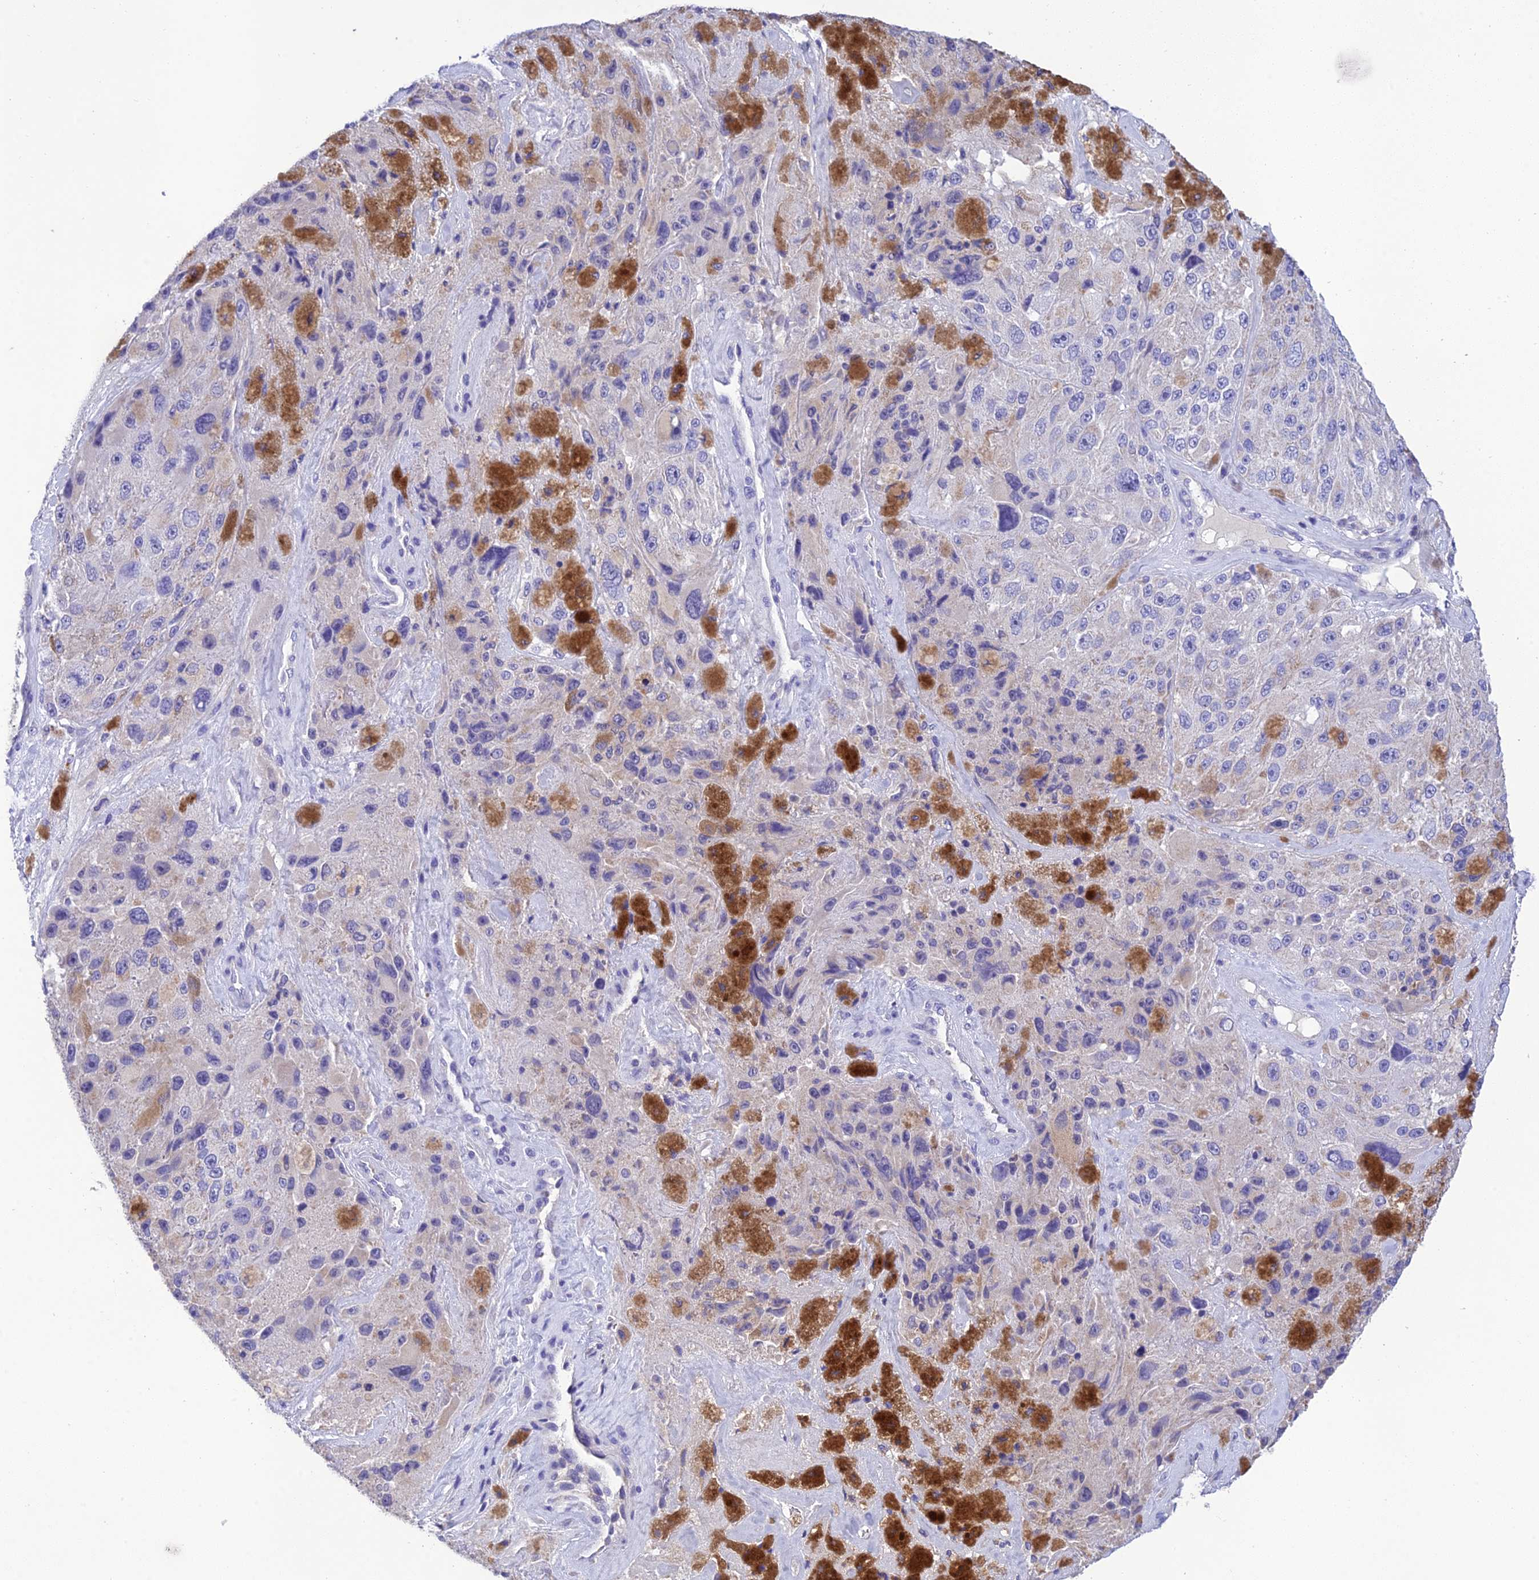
{"staining": {"intensity": "negative", "quantity": "none", "location": "none"}, "tissue": "melanoma", "cell_type": "Tumor cells", "image_type": "cancer", "snomed": [{"axis": "morphology", "description": "Malignant melanoma, Metastatic site"}, {"axis": "topography", "description": "Lymph node"}], "caption": "This is an immunohistochemistry (IHC) histopathology image of human melanoma. There is no positivity in tumor cells.", "gene": "MS4A5", "patient": {"sex": "male", "age": 62}}